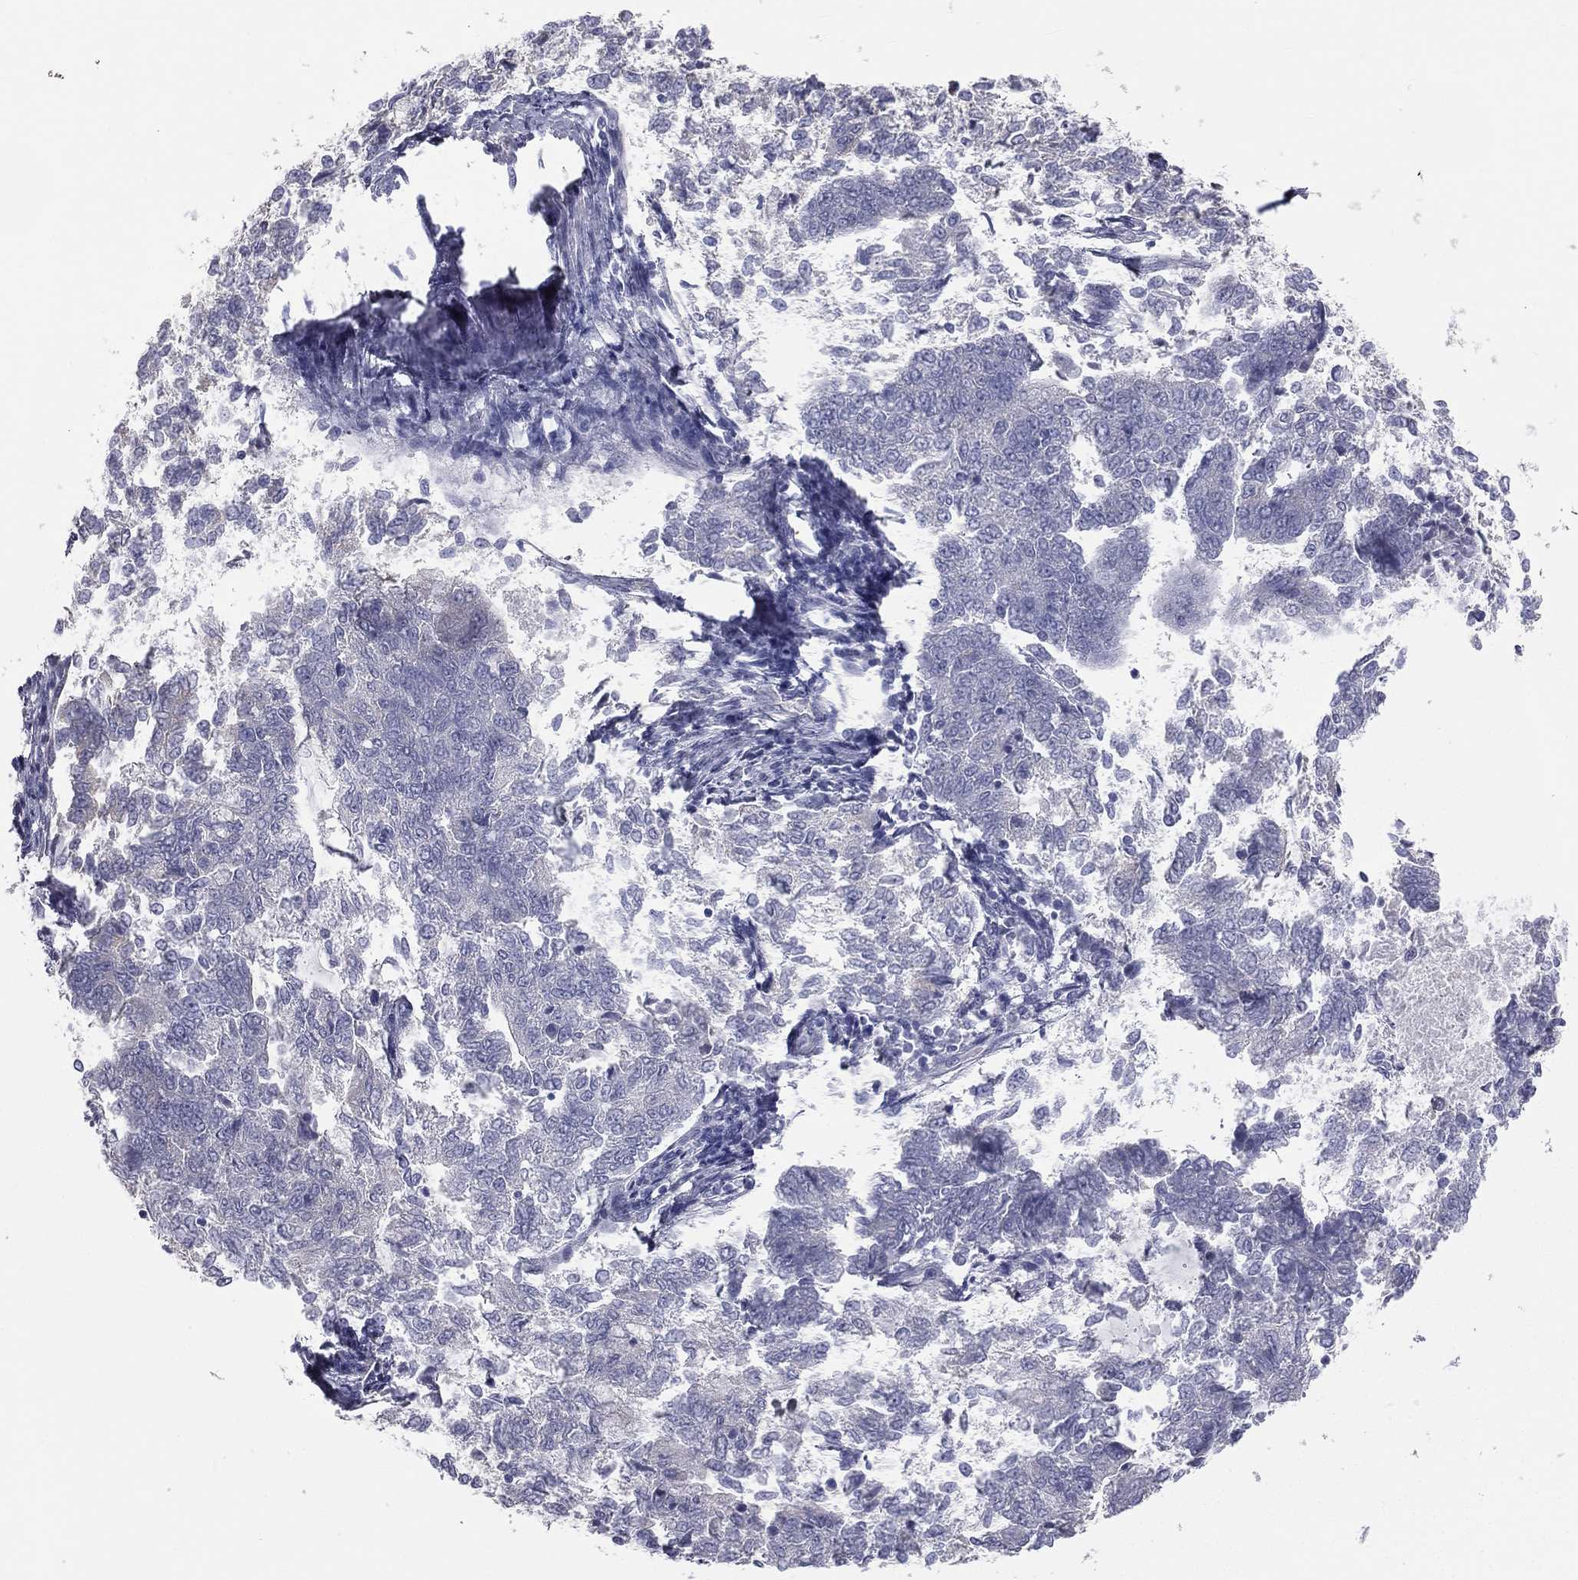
{"staining": {"intensity": "negative", "quantity": "none", "location": "none"}, "tissue": "endometrial cancer", "cell_type": "Tumor cells", "image_type": "cancer", "snomed": [{"axis": "morphology", "description": "Adenocarcinoma, NOS"}, {"axis": "topography", "description": "Endometrium"}], "caption": "High power microscopy histopathology image of an immunohistochemistry histopathology image of adenocarcinoma (endometrial), revealing no significant expression in tumor cells.", "gene": "MUC13", "patient": {"sex": "female", "age": 65}}